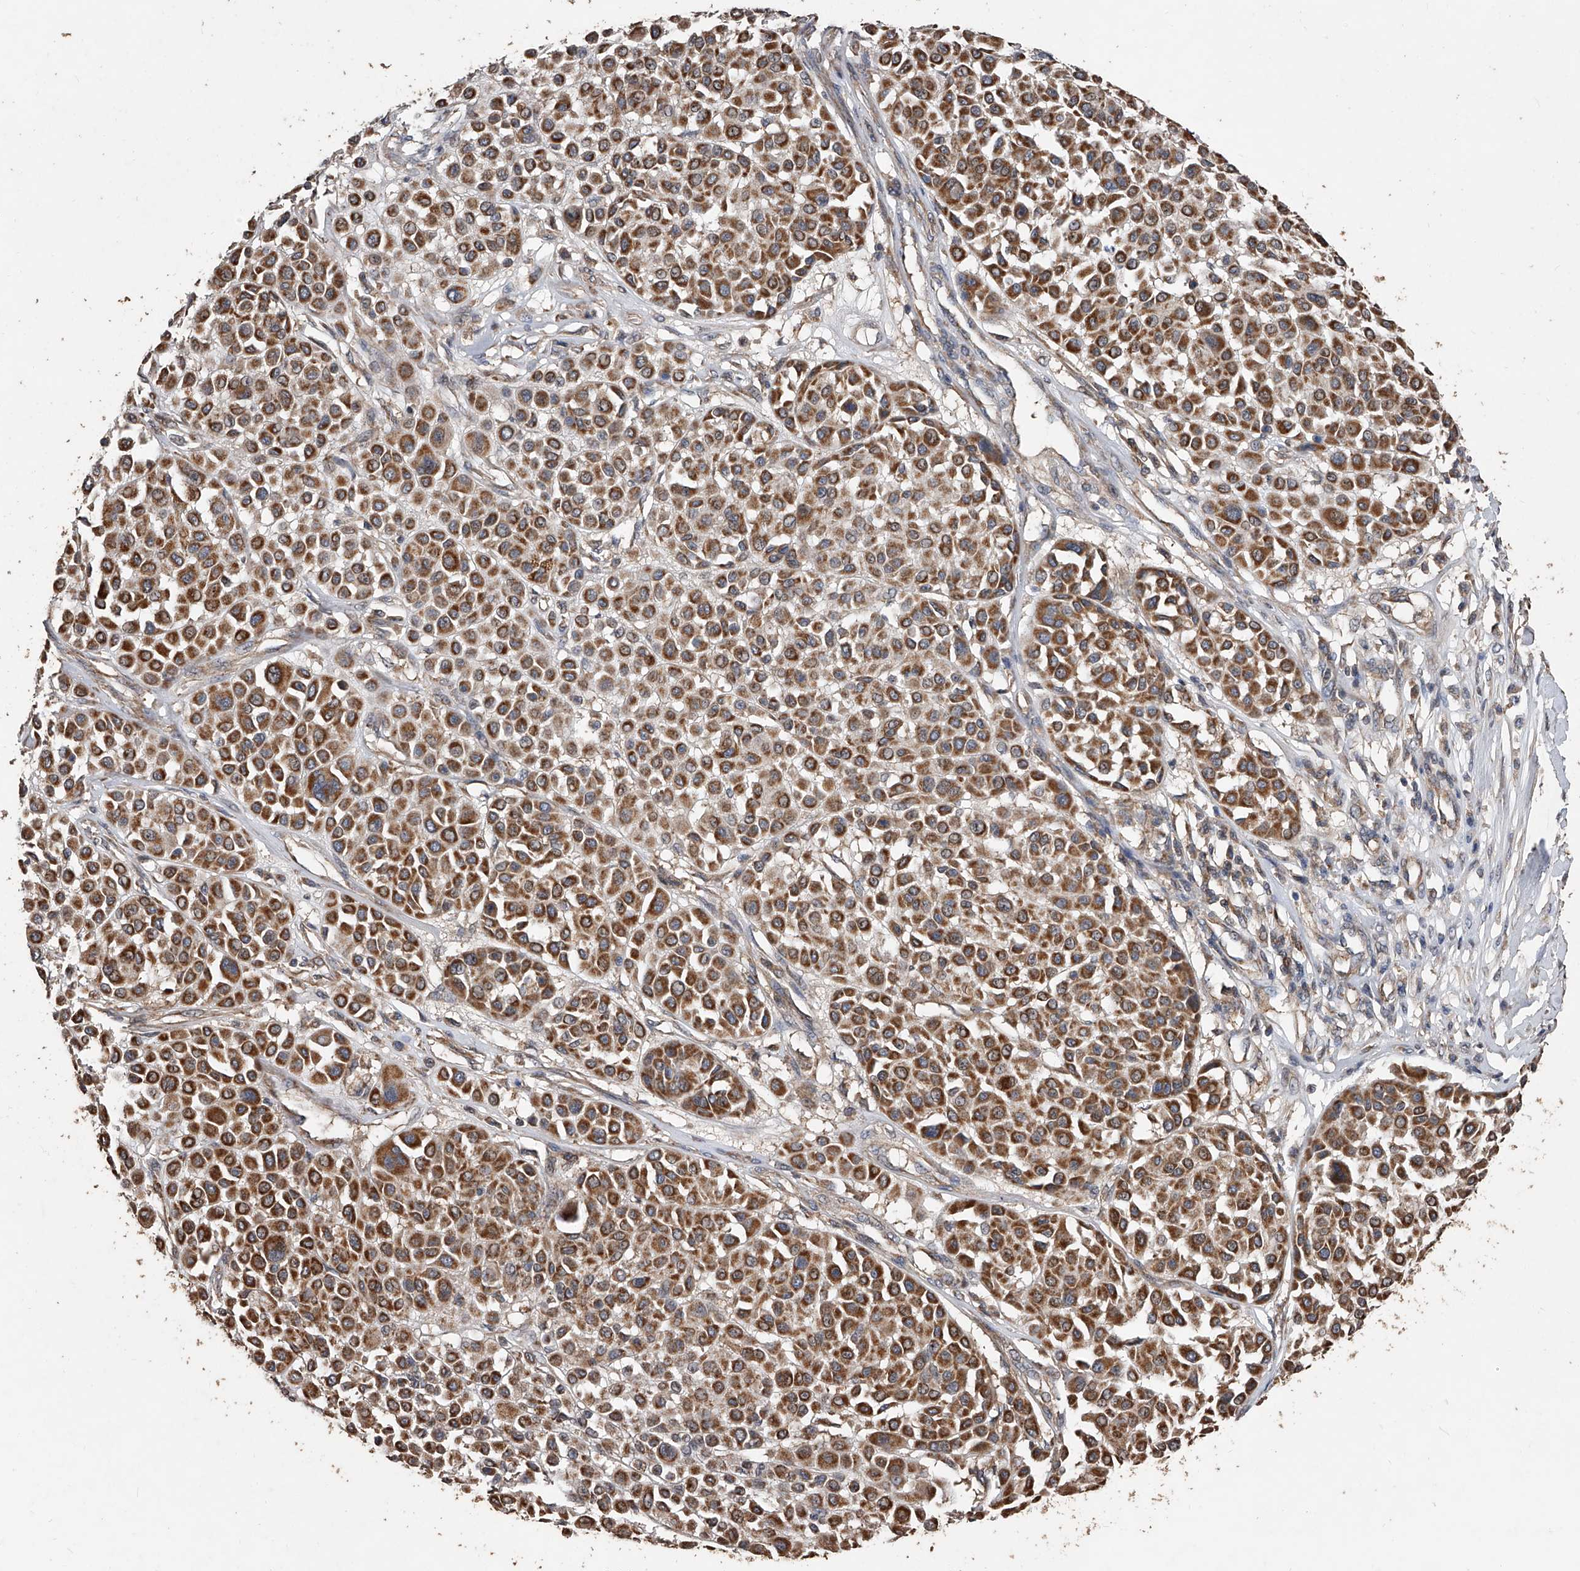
{"staining": {"intensity": "strong", "quantity": ">75%", "location": "cytoplasmic/membranous"}, "tissue": "melanoma", "cell_type": "Tumor cells", "image_type": "cancer", "snomed": [{"axis": "morphology", "description": "Malignant melanoma, Metastatic site"}, {"axis": "topography", "description": "Soft tissue"}], "caption": "About >75% of tumor cells in human melanoma display strong cytoplasmic/membranous protein staining as visualized by brown immunohistochemical staining.", "gene": "LTV1", "patient": {"sex": "male", "age": 41}}